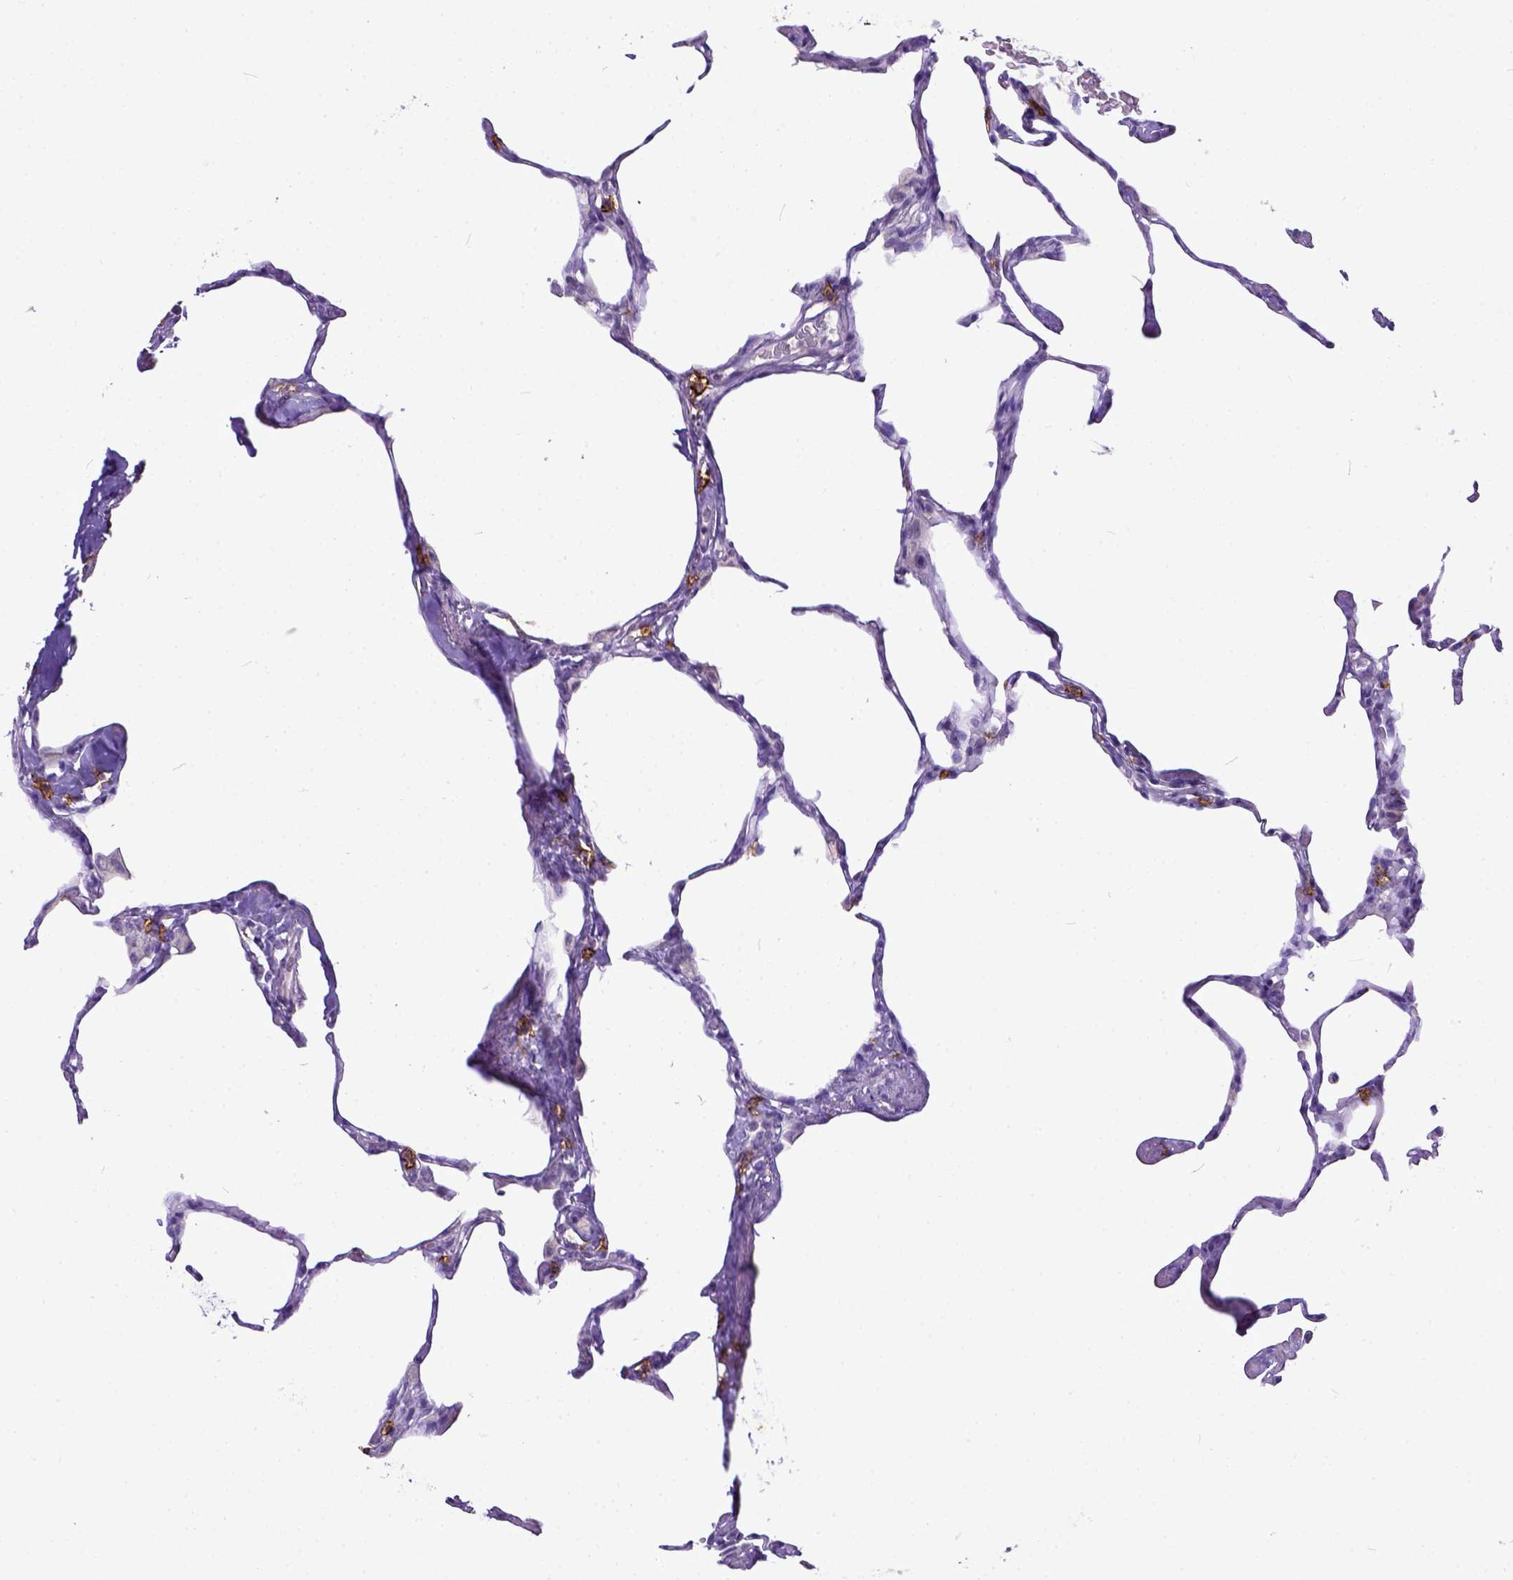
{"staining": {"intensity": "negative", "quantity": "none", "location": "none"}, "tissue": "lung", "cell_type": "Alveolar cells", "image_type": "normal", "snomed": [{"axis": "morphology", "description": "Normal tissue, NOS"}, {"axis": "topography", "description": "Lung"}], "caption": "Immunohistochemistry (IHC) photomicrograph of unremarkable lung stained for a protein (brown), which shows no staining in alveolar cells. (Stains: DAB IHC with hematoxylin counter stain, Microscopy: brightfield microscopy at high magnification).", "gene": "KIT", "patient": {"sex": "male", "age": 65}}